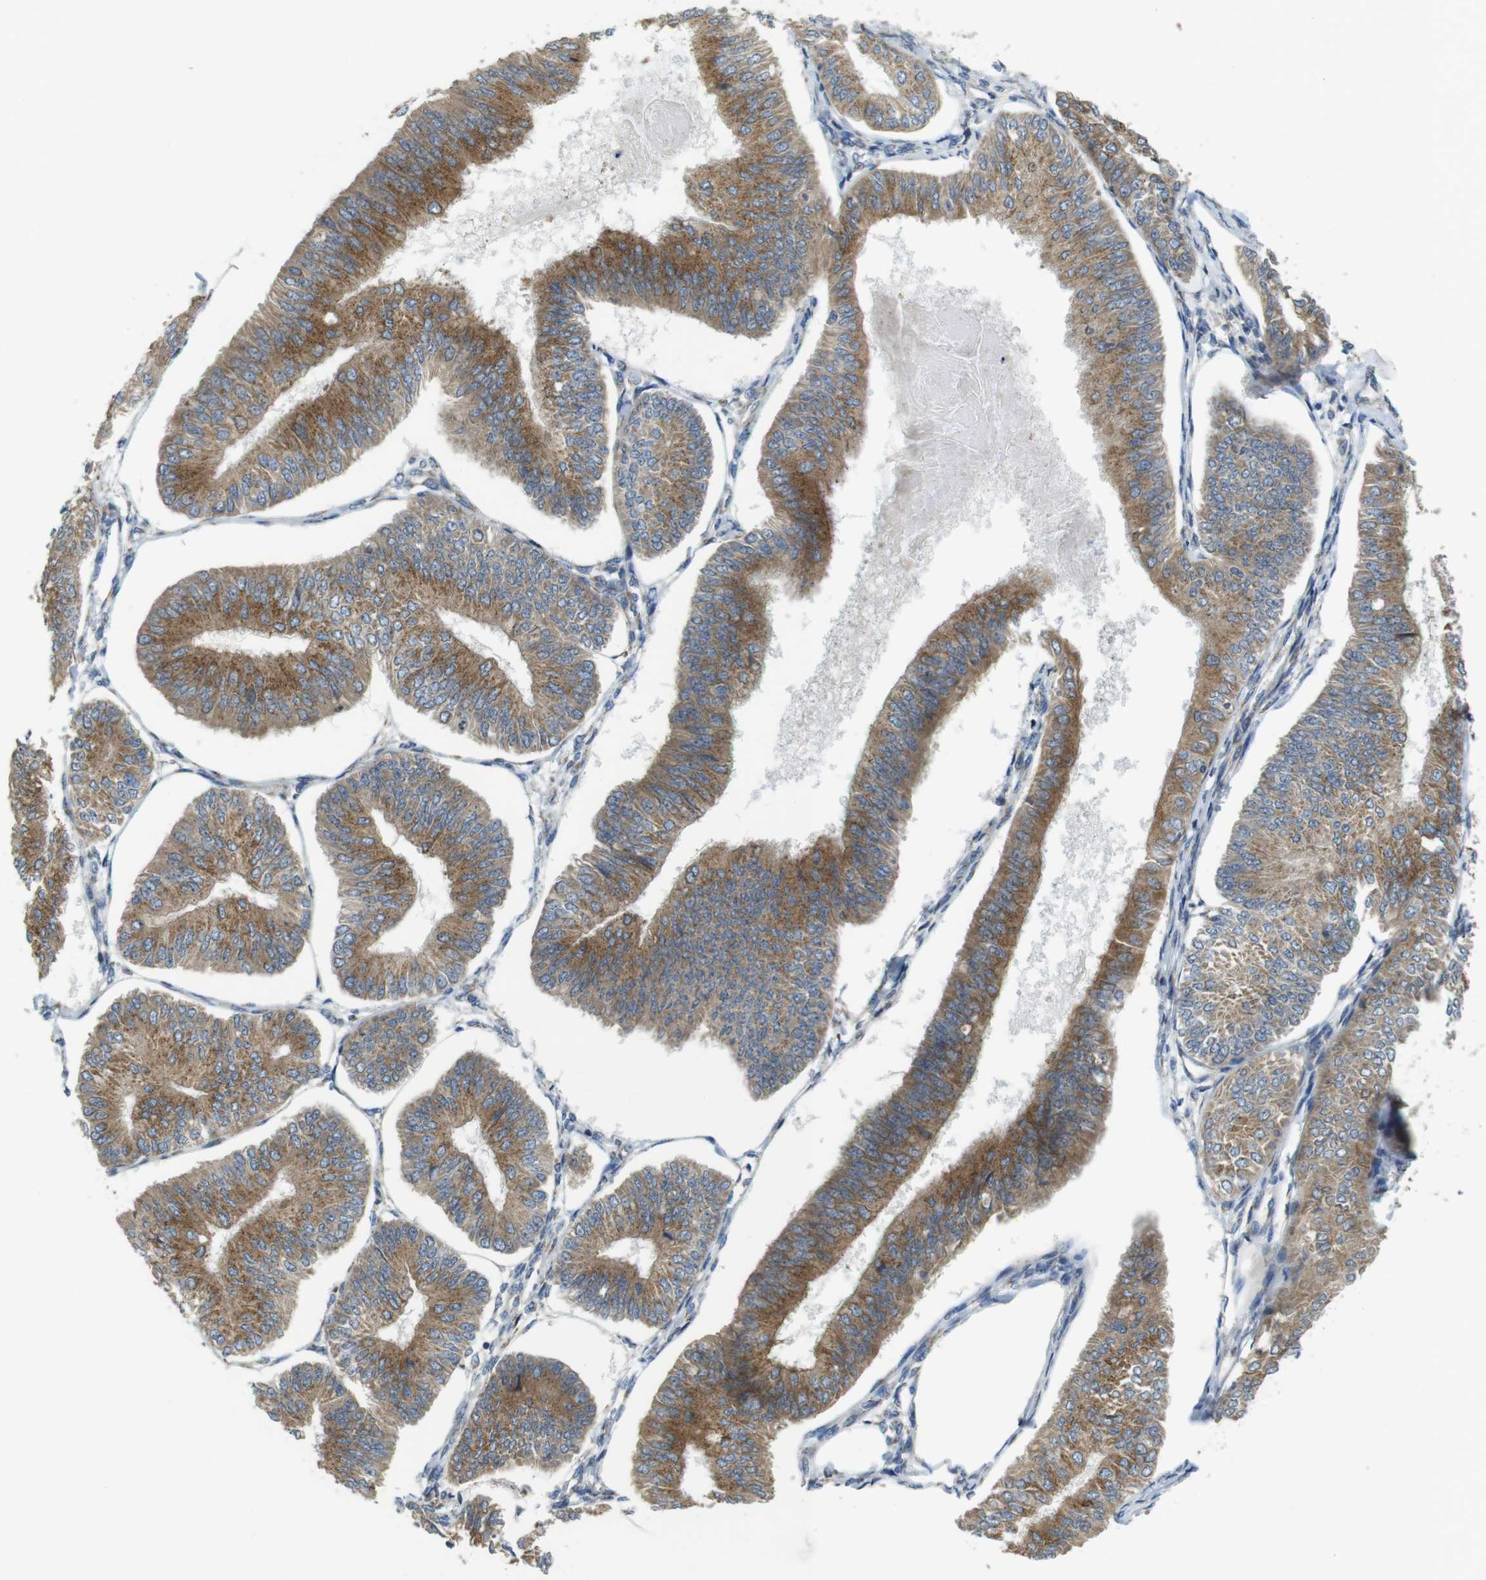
{"staining": {"intensity": "moderate", "quantity": ">75%", "location": "cytoplasmic/membranous"}, "tissue": "endometrial cancer", "cell_type": "Tumor cells", "image_type": "cancer", "snomed": [{"axis": "morphology", "description": "Adenocarcinoma, NOS"}, {"axis": "topography", "description": "Endometrium"}], "caption": "This is a histology image of IHC staining of endometrial cancer, which shows moderate expression in the cytoplasmic/membranous of tumor cells.", "gene": "TMEM143", "patient": {"sex": "female", "age": 58}}